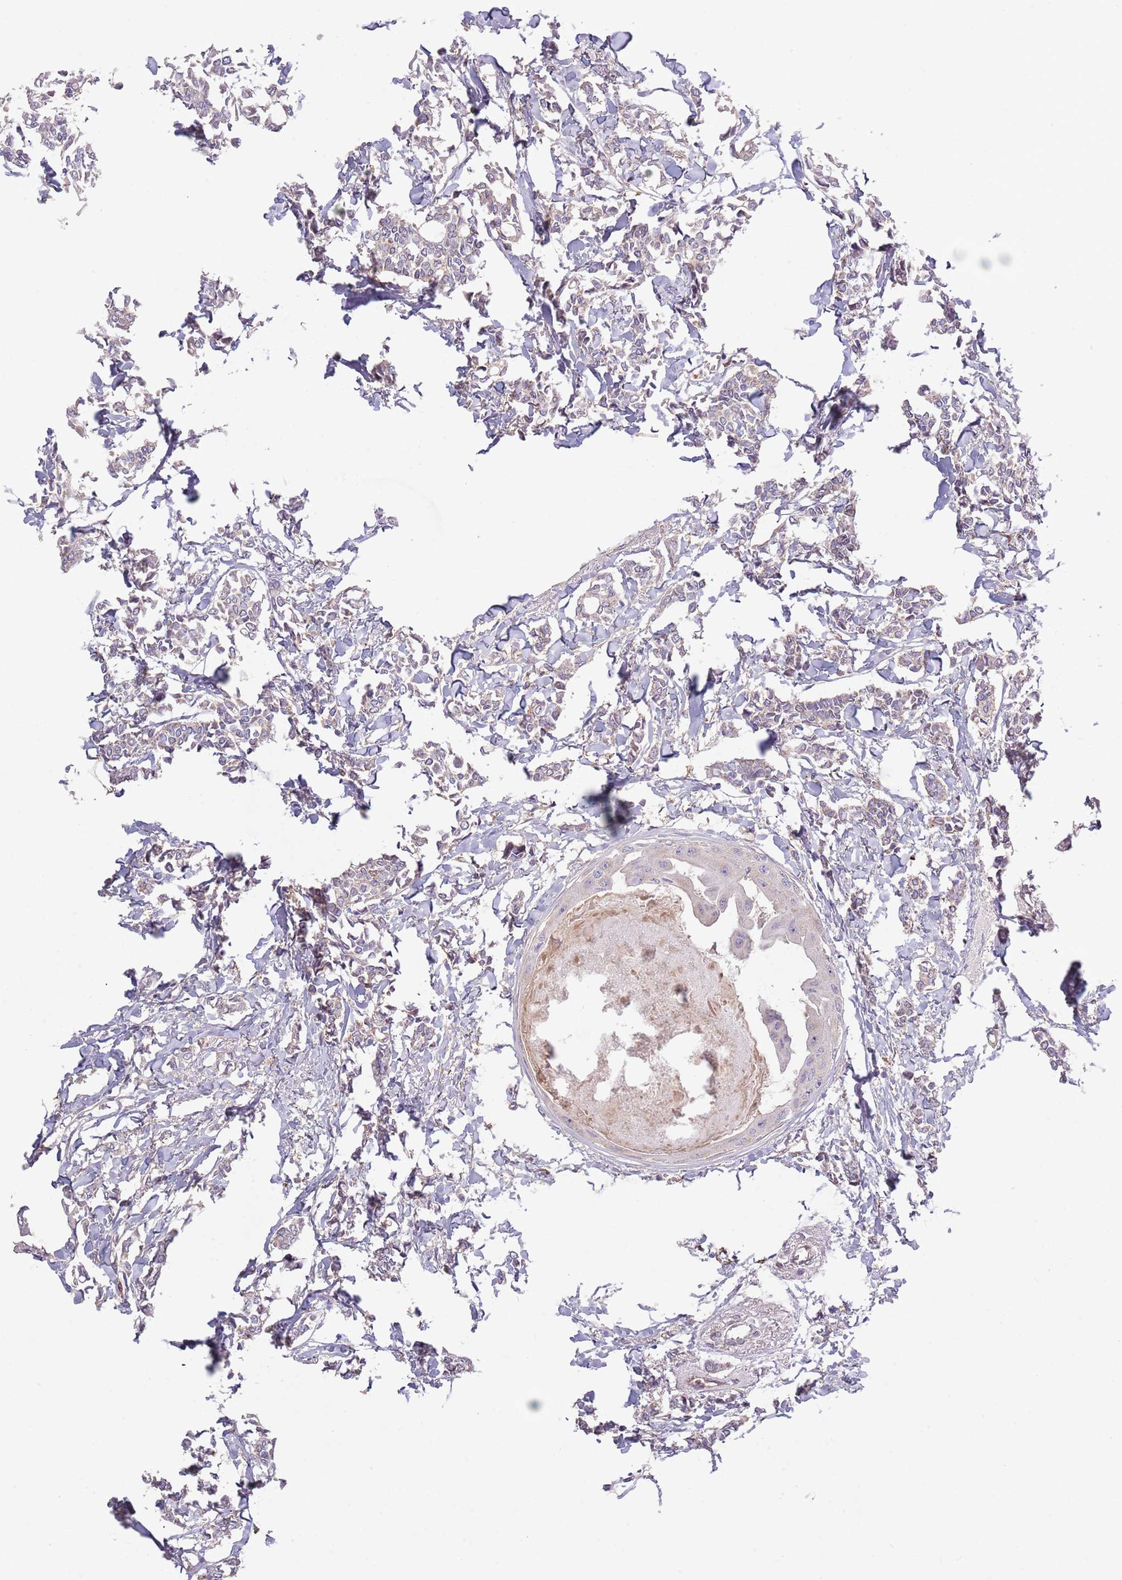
{"staining": {"intensity": "weak", "quantity": "25%-75%", "location": "cytoplasmic/membranous"}, "tissue": "breast cancer", "cell_type": "Tumor cells", "image_type": "cancer", "snomed": [{"axis": "morphology", "description": "Duct carcinoma"}, {"axis": "topography", "description": "Breast"}], "caption": "Tumor cells demonstrate low levels of weak cytoplasmic/membranous positivity in approximately 25%-75% of cells in human invasive ductal carcinoma (breast).", "gene": "COQ5", "patient": {"sex": "female", "age": 41}}